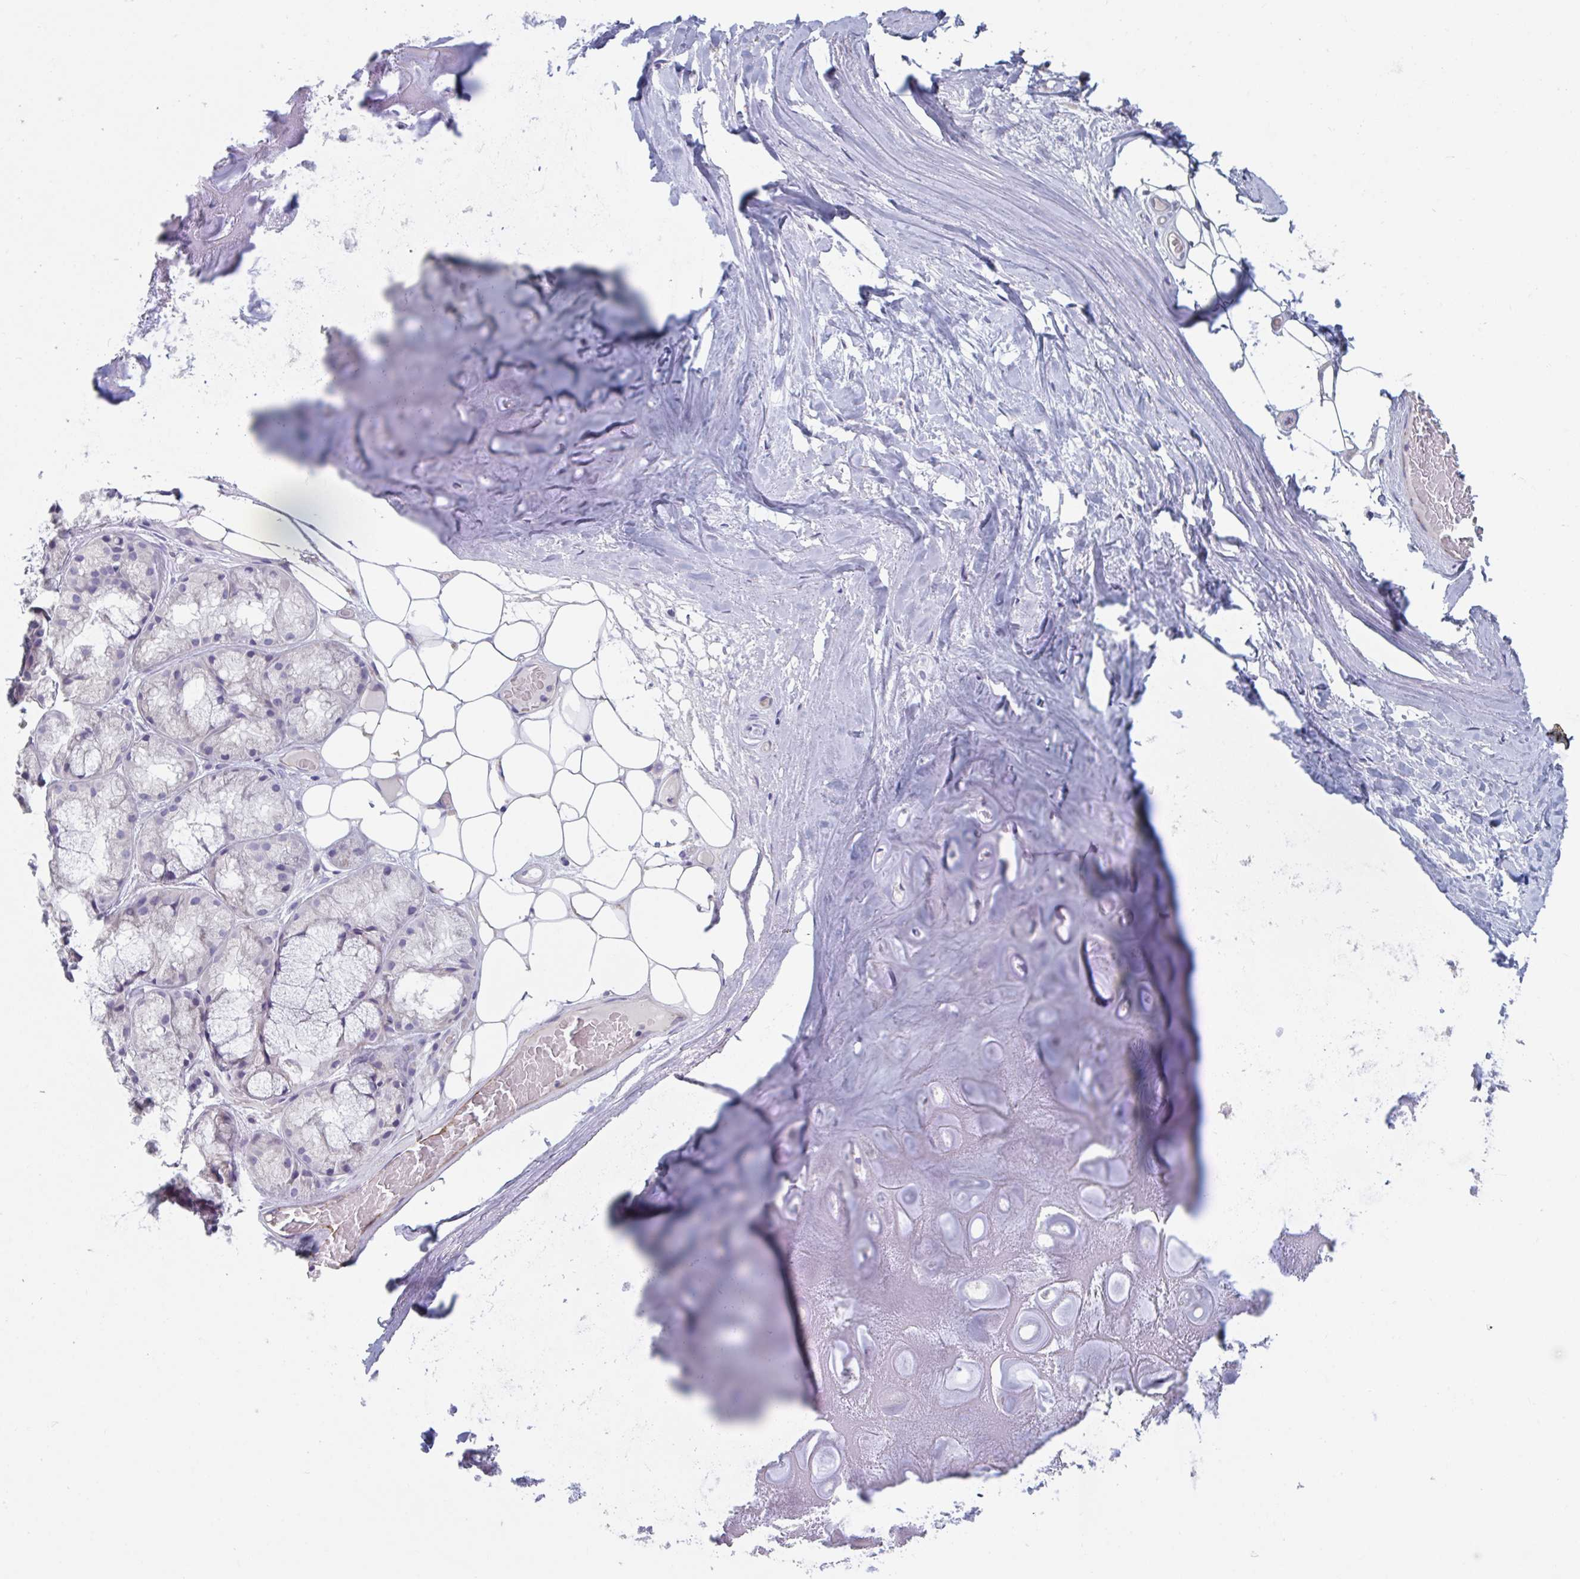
{"staining": {"intensity": "negative", "quantity": "none", "location": "none"}, "tissue": "adipose tissue", "cell_type": "Adipocytes", "image_type": "normal", "snomed": [{"axis": "morphology", "description": "Normal tissue, NOS"}, {"axis": "topography", "description": "Lymph node"}, {"axis": "topography", "description": "Cartilage tissue"}, {"axis": "topography", "description": "Nasopharynx"}], "caption": "This is a photomicrograph of immunohistochemistry staining of normal adipose tissue, which shows no staining in adipocytes. (DAB (3,3'-diaminobenzidine) IHC visualized using brightfield microscopy, high magnification).", "gene": "ABHD16A", "patient": {"sex": "male", "age": 63}}